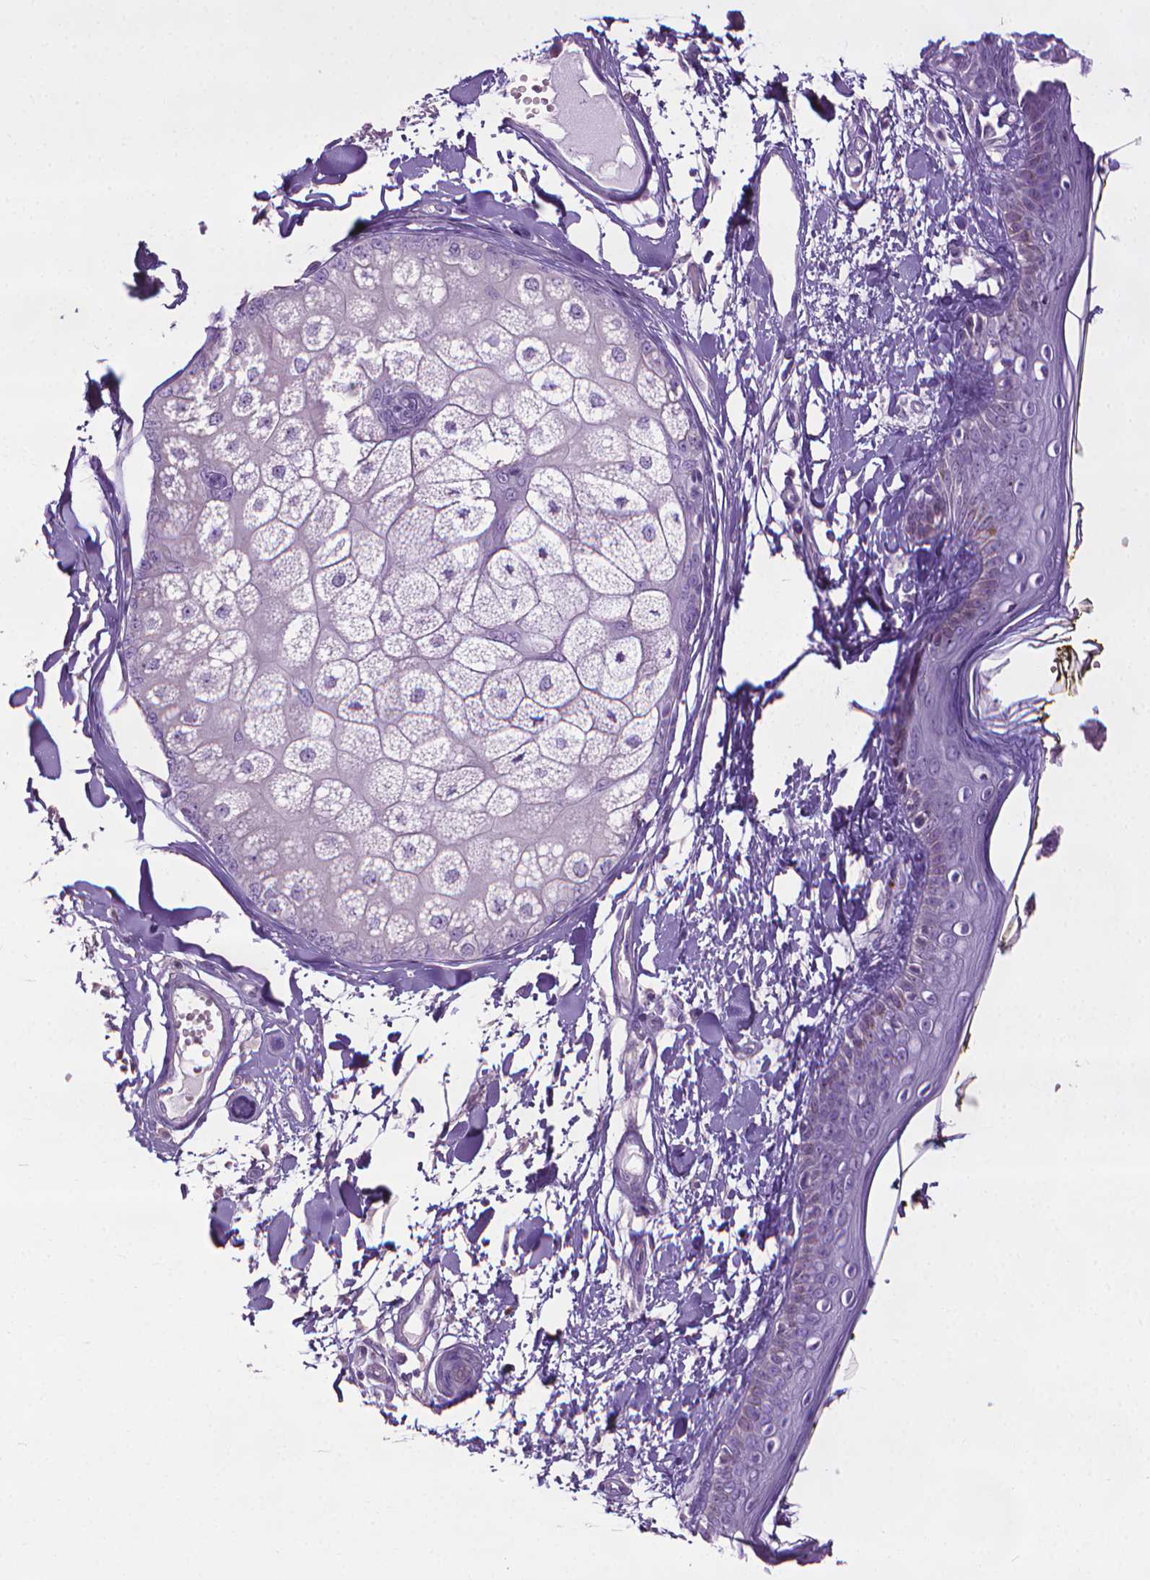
{"staining": {"intensity": "negative", "quantity": "none", "location": "none"}, "tissue": "skin", "cell_type": "Fibroblasts", "image_type": "normal", "snomed": [{"axis": "morphology", "description": "Normal tissue, NOS"}, {"axis": "topography", "description": "Skin"}], "caption": "Immunohistochemistry photomicrograph of unremarkable skin: human skin stained with DAB (3,3'-diaminobenzidine) displays no significant protein positivity in fibroblasts. The staining is performed using DAB brown chromogen with nuclei counter-stained in using hematoxylin.", "gene": "DNAI7", "patient": {"sex": "male", "age": 76}}